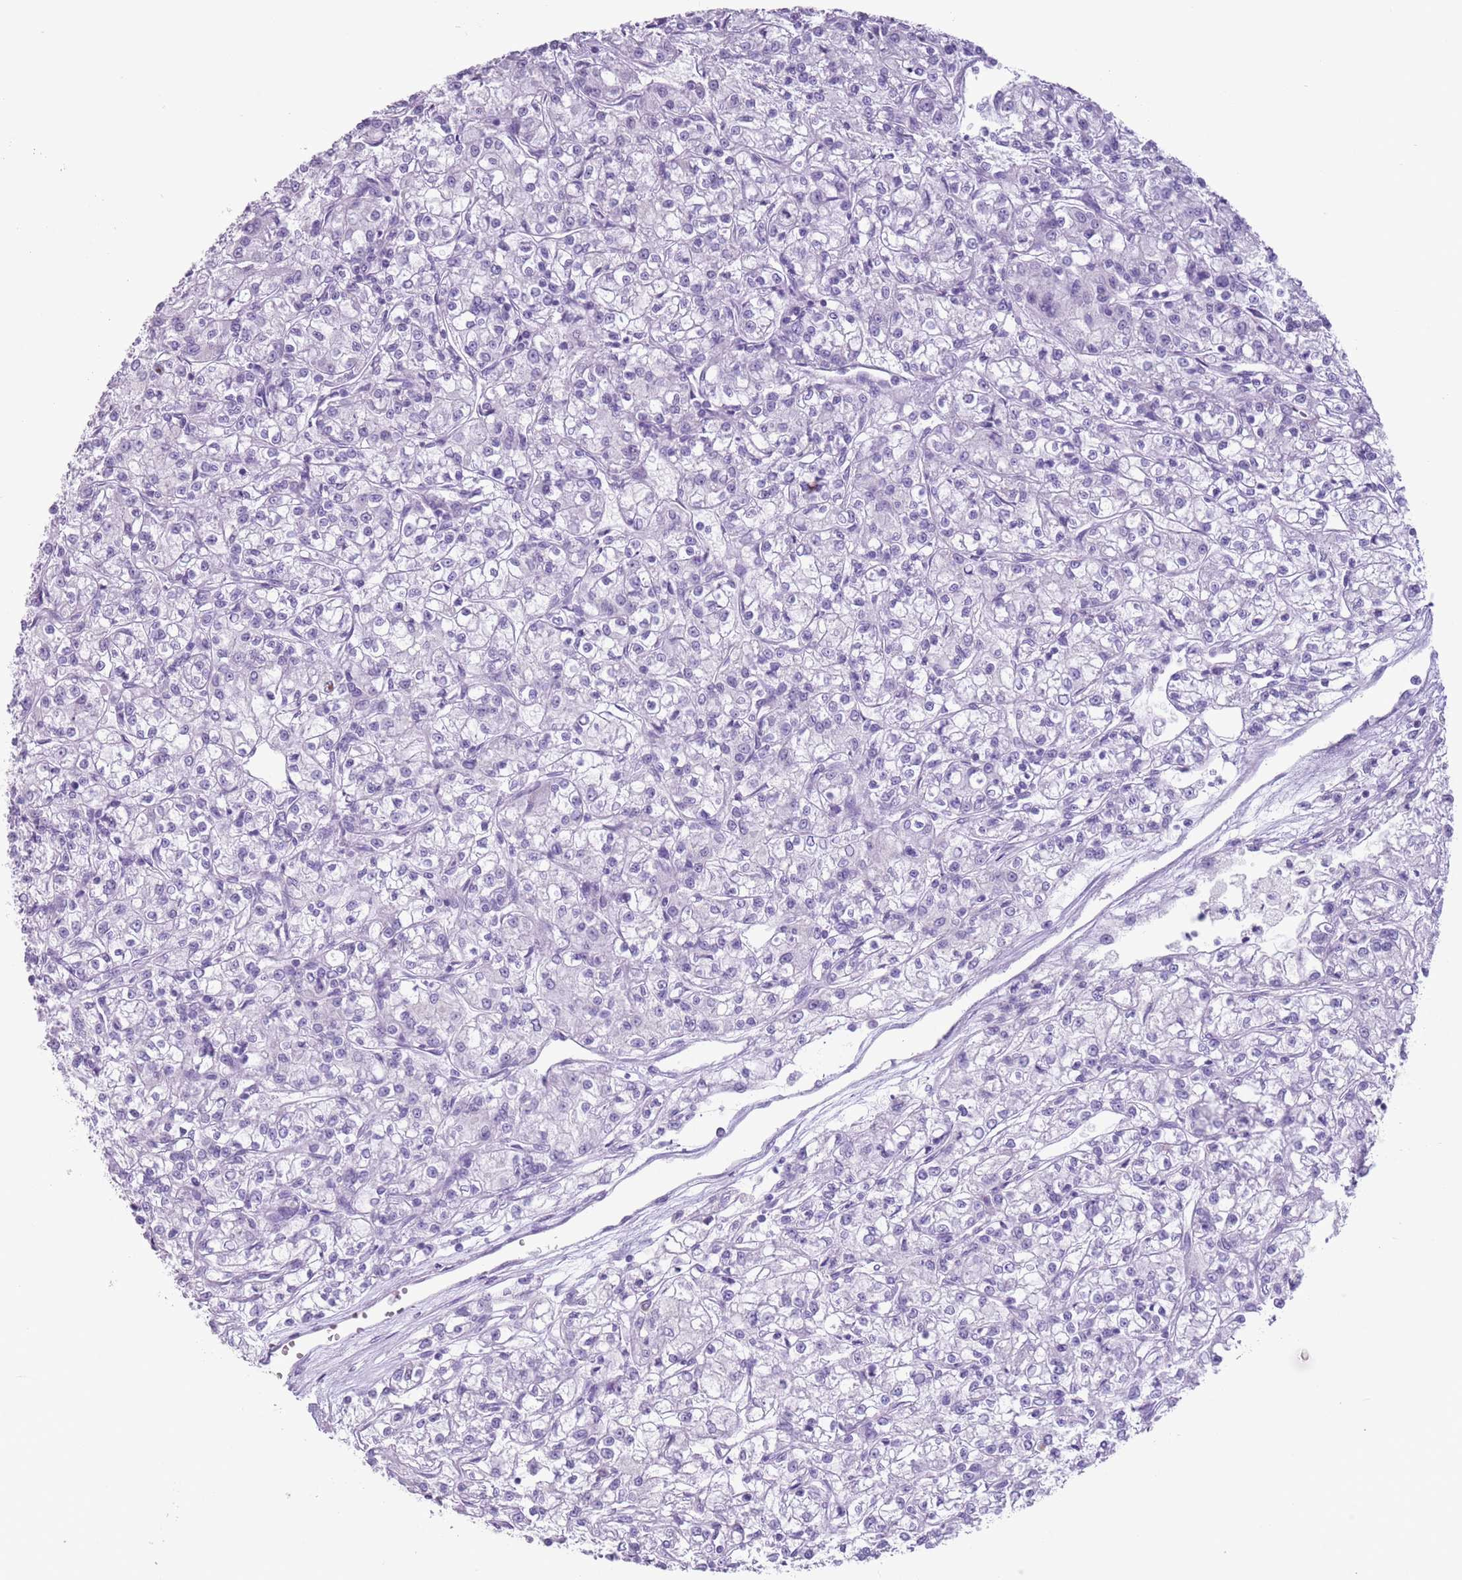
{"staining": {"intensity": "negative", "quantity": "none", "location": "none"}, "tissue": "renal cancer", "cell_type": "Tumor cells", "image_type": "cancer", "snomed": [{"axis": "morphology", "description": "Adenocarcinoma, NOS"}, {"axis": "topography", "description": "Kidney"}], "caption": "A high-resolution micrograph shows immunohistochemistry (IHC) staining of adenocarcinoma (renal), which demonstrates no significant expression in tumor cells. (Stains: DAB (3,3'-diaminobenzidine) immunohistochemistry (IHC) with hematoxylin counter stain, Microscopy: brightfield microscopy at high magnification).", "gene": "HYOU1", "patient": {"sex": "female", "age": 59}}